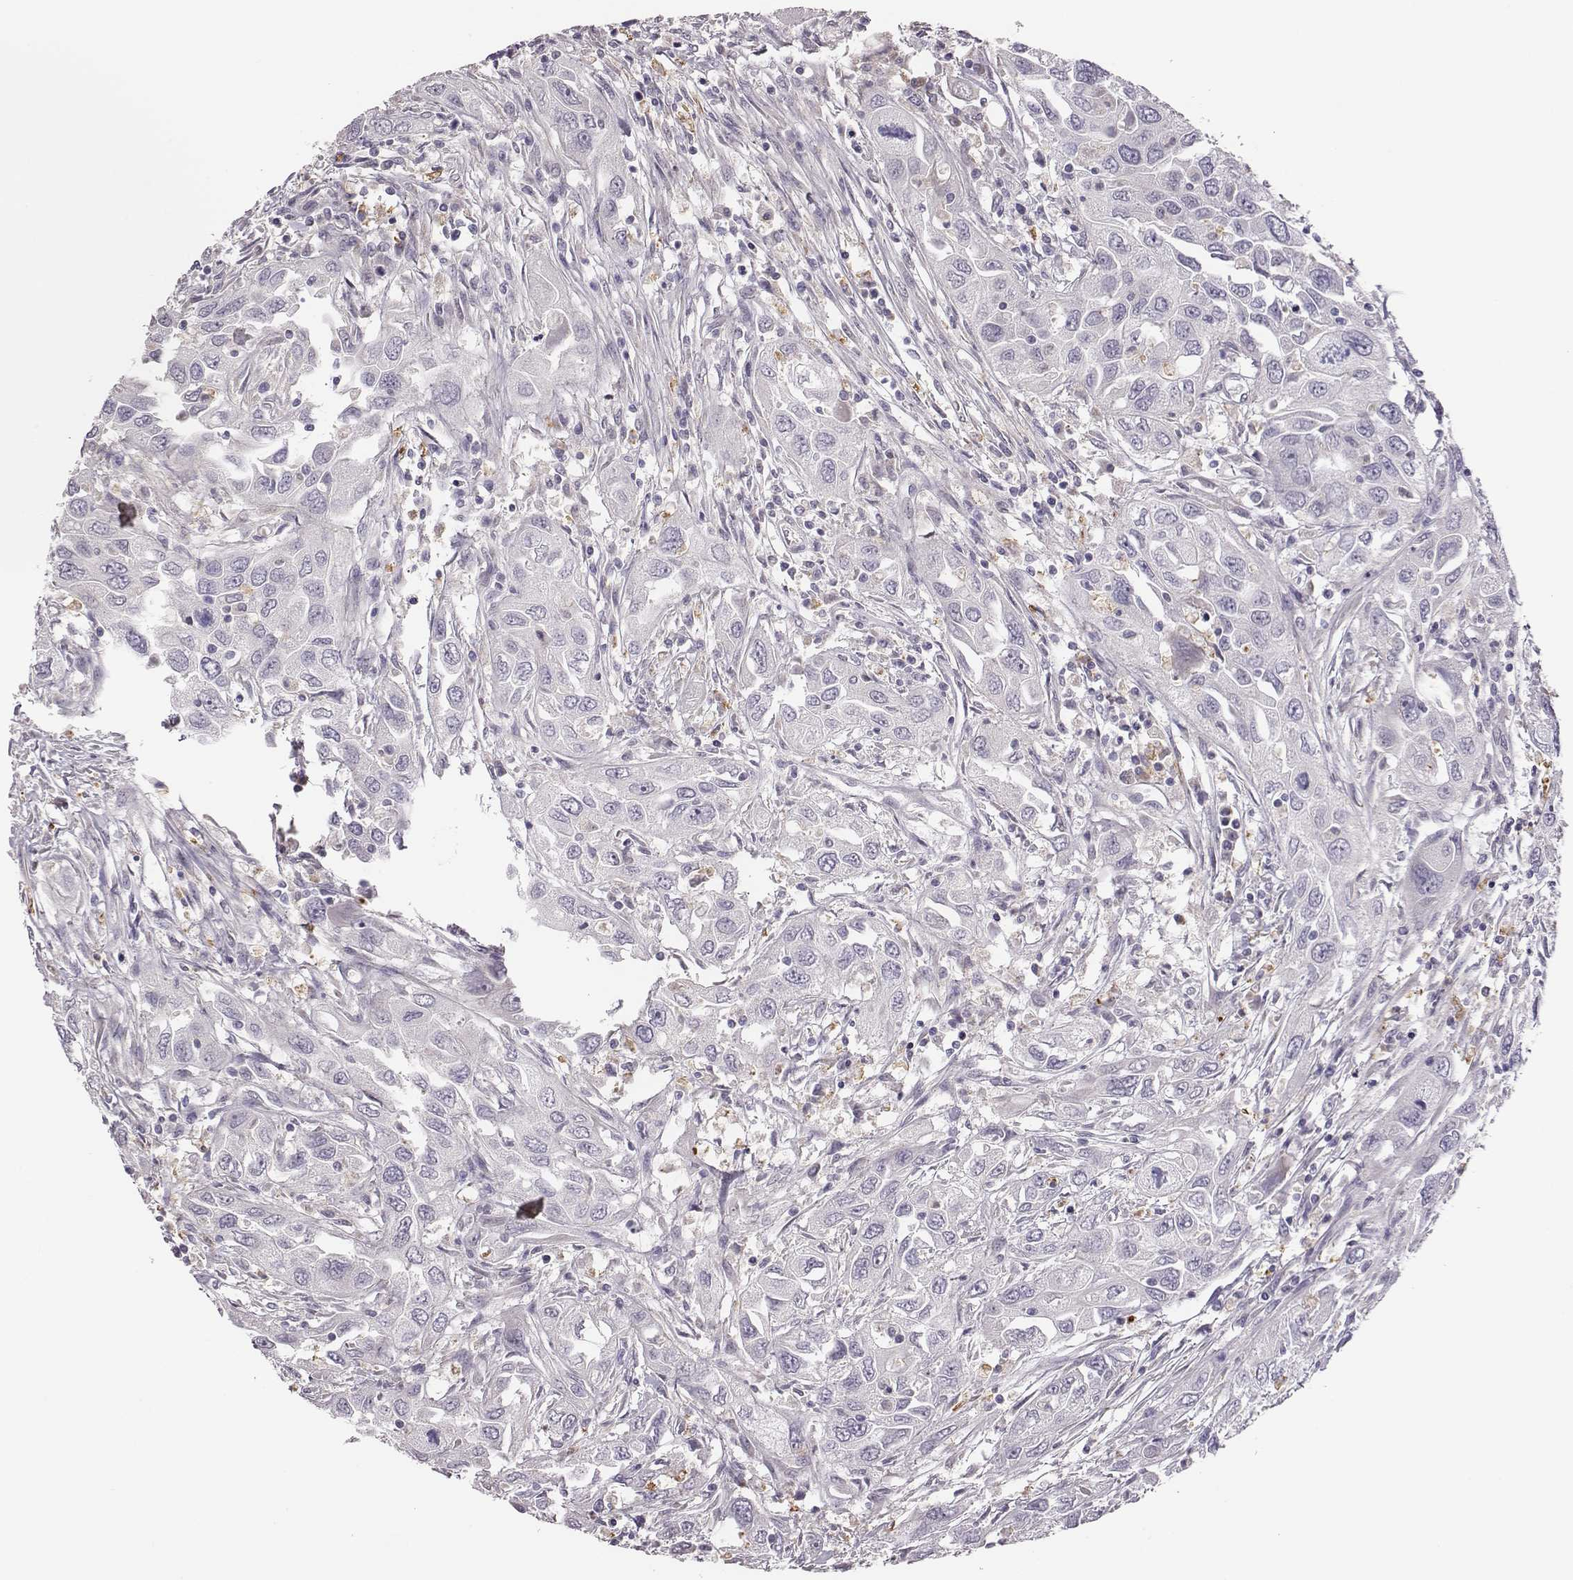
{"staining": {"intensity": "negative", "quantity": "none", "location": "none"}, "tissue": "urothelial cancer", "cell_type": "Tumor cells", "image_type": "cancer", "snomed": [{"axis": "morphology", "description": "Urothelial carcinoma, High grade"}, {"axis": "topography", "description": "Urinary bladder"}], "caption": "IHC micrograph of neoplastic tissue: urothelial carcinoma (high-grade) stained with DAB displays no significant protein staining in tumor cells.", "gene": "KMO", "patient": {"sex": "male", "age": 76}}